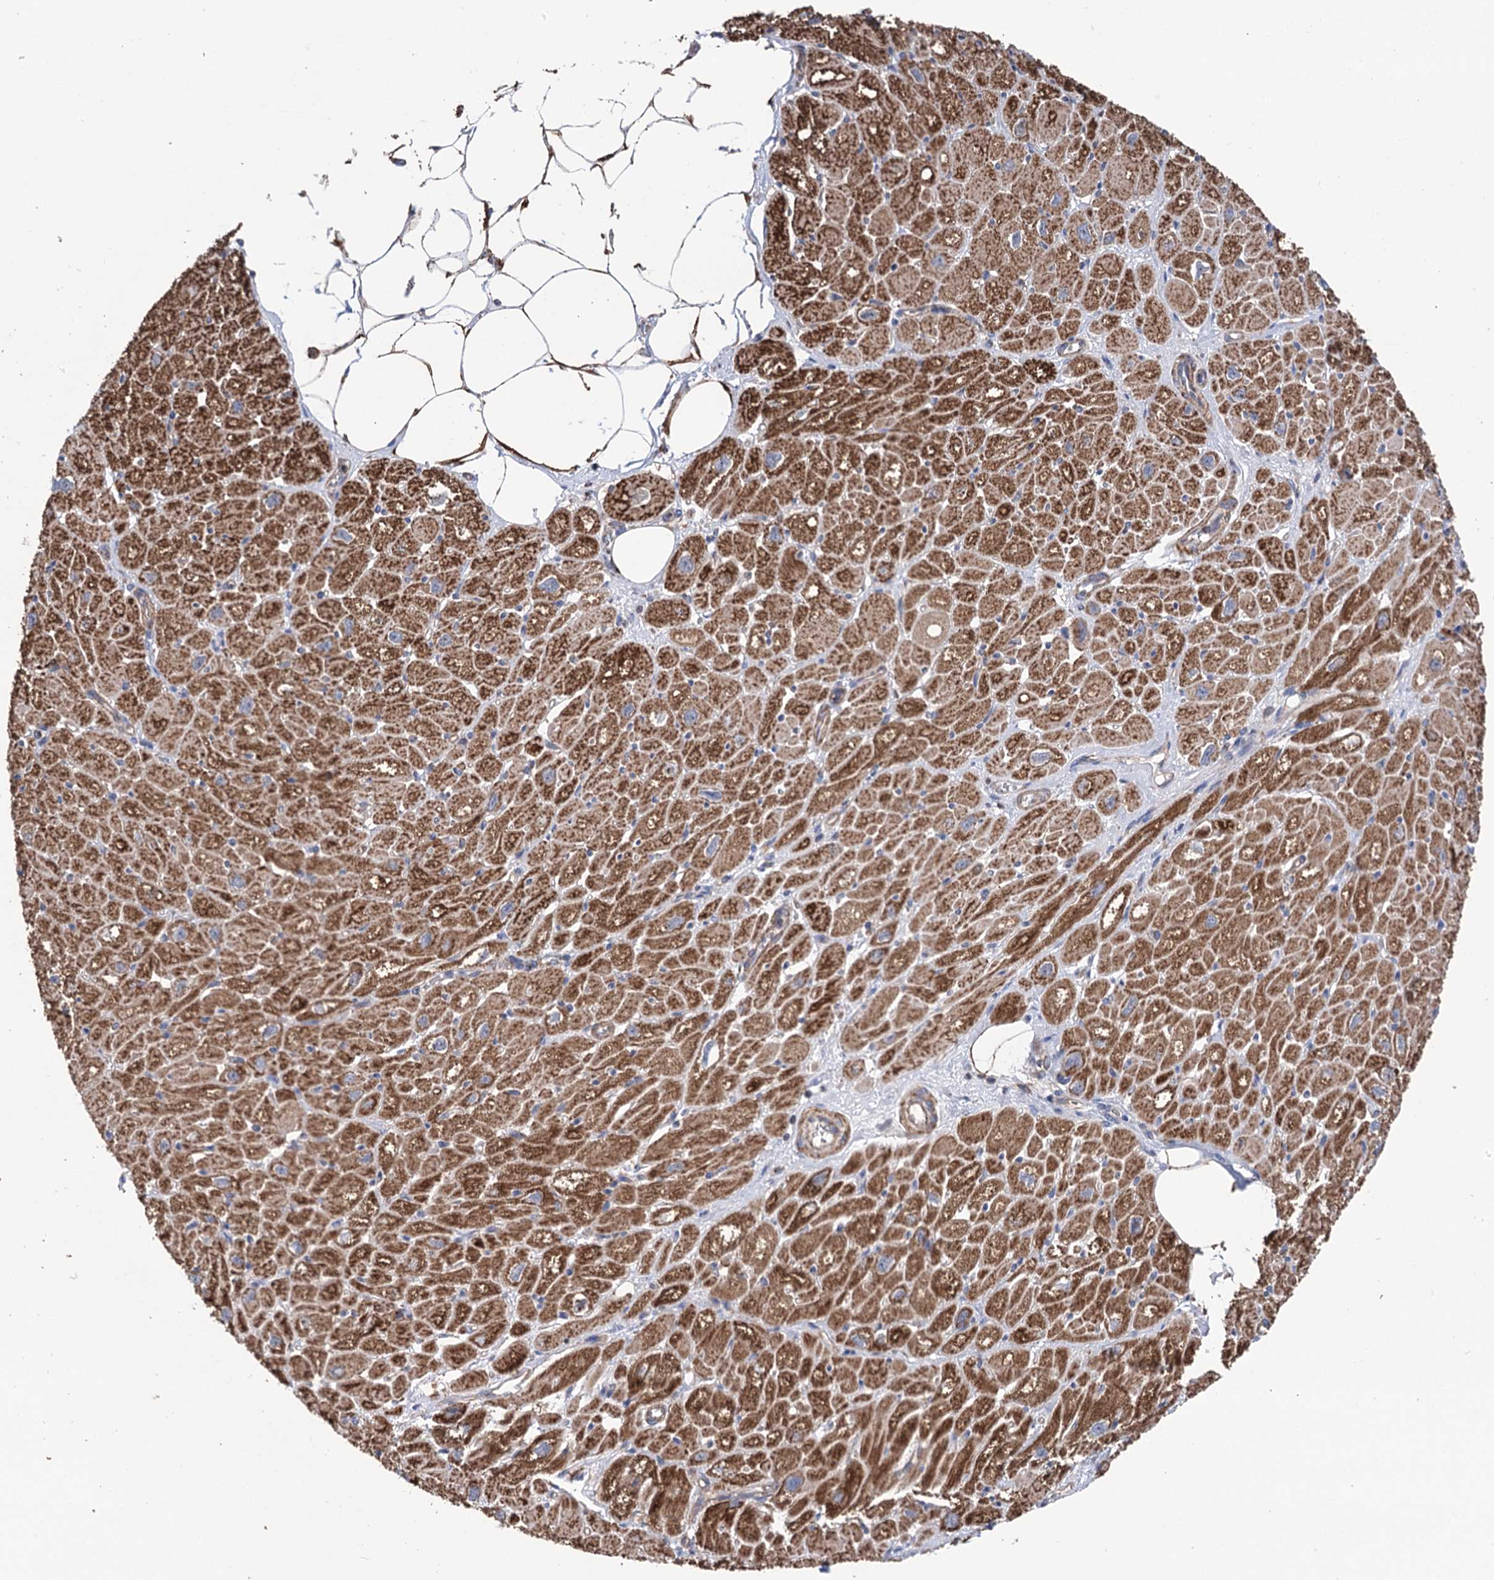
{"staining": {"intensity": "moderate", "quantity": ">75%", "location": "cytoplasmic/membranous"}, "tissue": "heart muscle", "cell_type": "Cardiomyocytes", "image_type": "normal", "snomed": [{"axis": "morphology", "description": "Normal tissue, NOS"}, {"axis": "topography", "description": "Heart"}], "caption": "A micrograph of heart muscle stained for a protein exhibits moderate cytoplasmic/membranous brown staining in cardiomyocytes. (Brightfield microscopy of DAB IHC at high magnification).", "gene": "SUCLA2", "patient": {"sex": "male", "age": 50}}